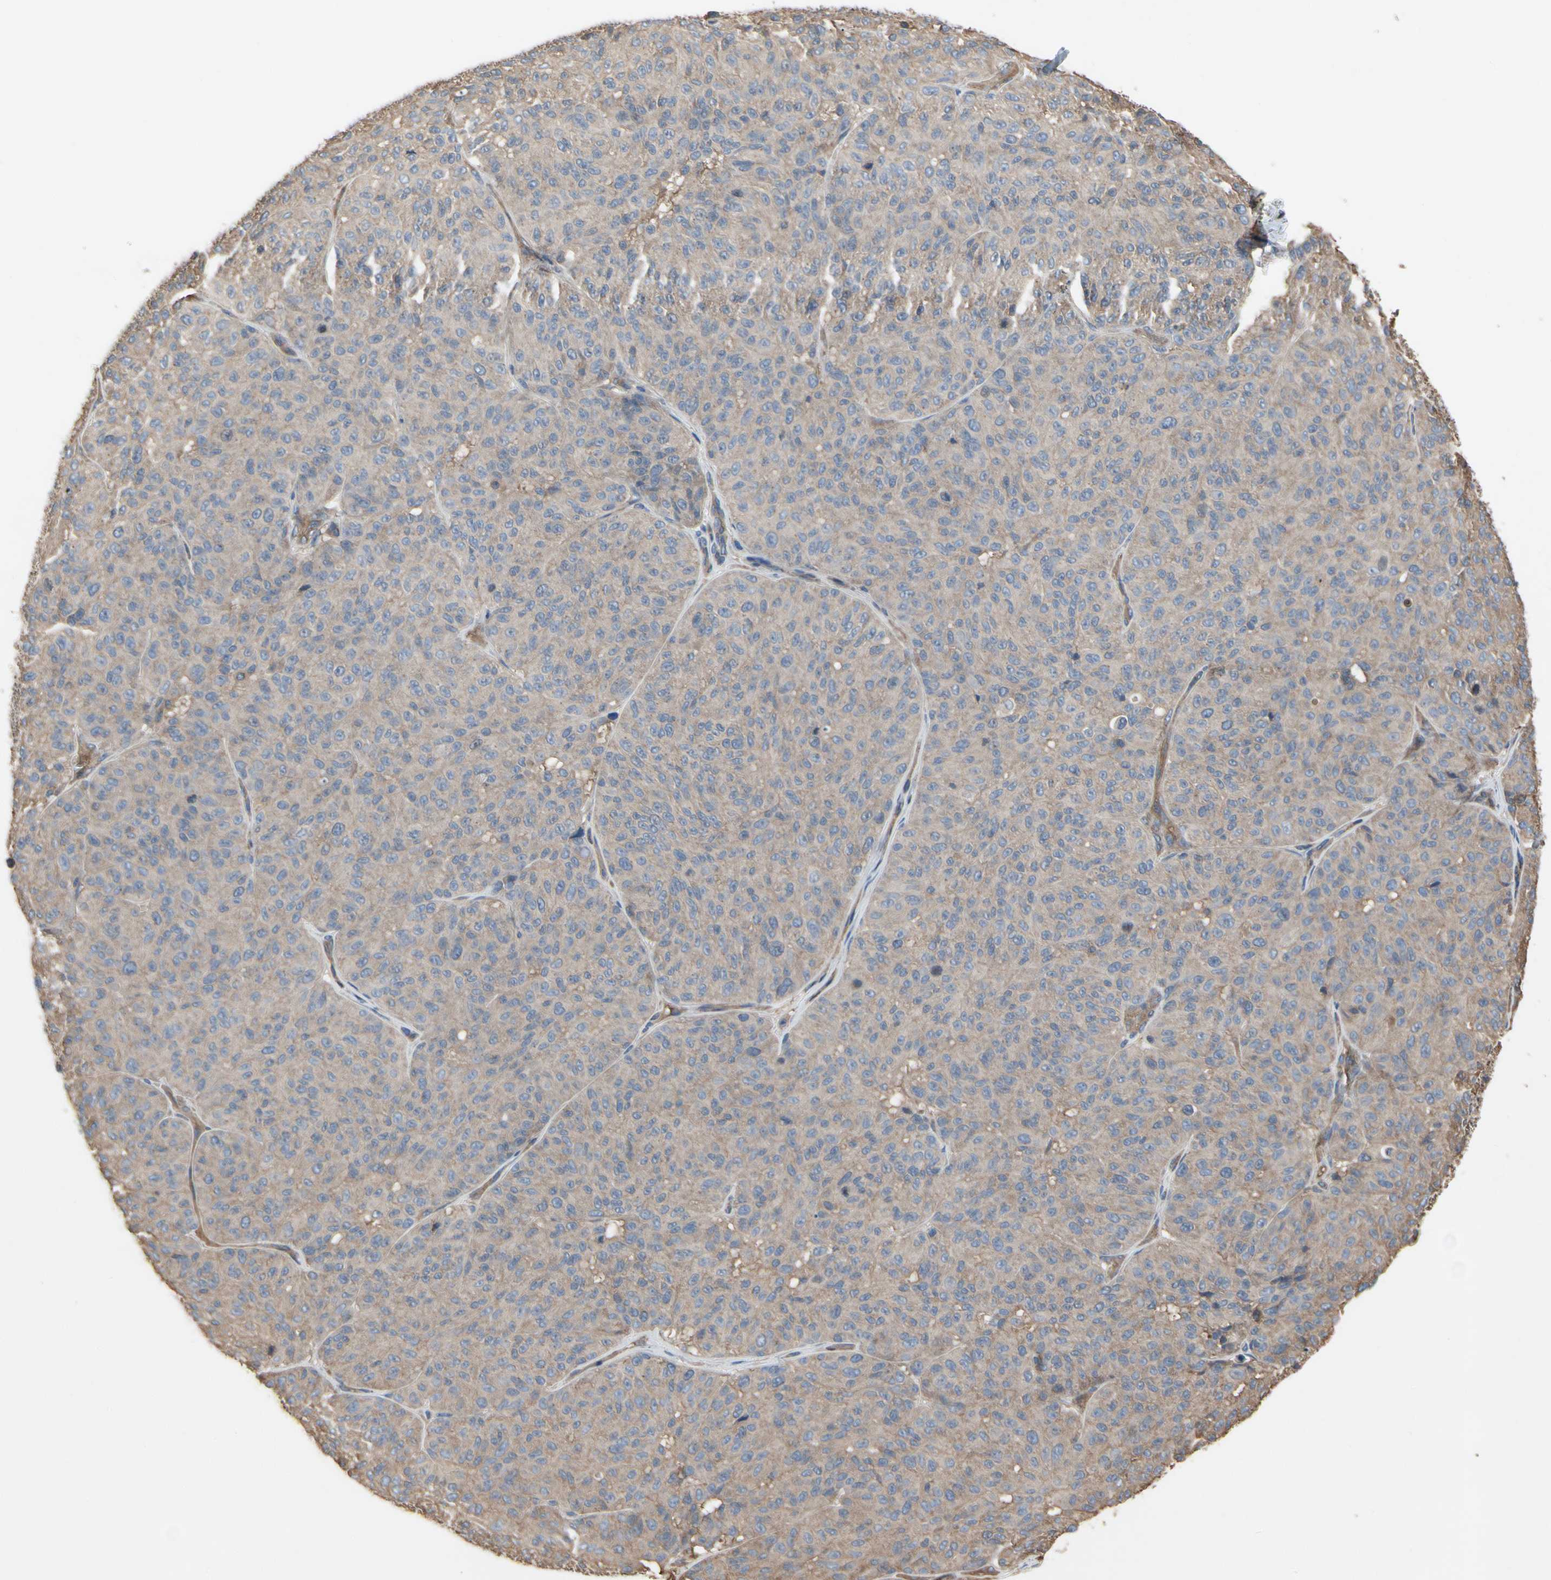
{"staining": {"intensity": "weak", "quantity": ">75%", "location": "cytoplasmic/membranous"}, "tissue": "melanoma", "cell_type": "Tumor cells", "image_type": "cancer", "snomed": [{"axis": "morphology", "description": "Malignant melanoma, NOS"}, {"axis": "topography", "description": "Skin"}], "caption": "Protein staining of melanoma tissue displays weak cytoplasmic/membranous expression in approximately >75% of tumor cells. The staining was performed using DAB (3,3'-diaminobenzidine) to visualize the protein expression in brown, while the nuclei were stained in blue with hematoxylin (Magnification: 20x).", "gene": "PDZK1", "patient": {"sex": "female", "age": 46}}